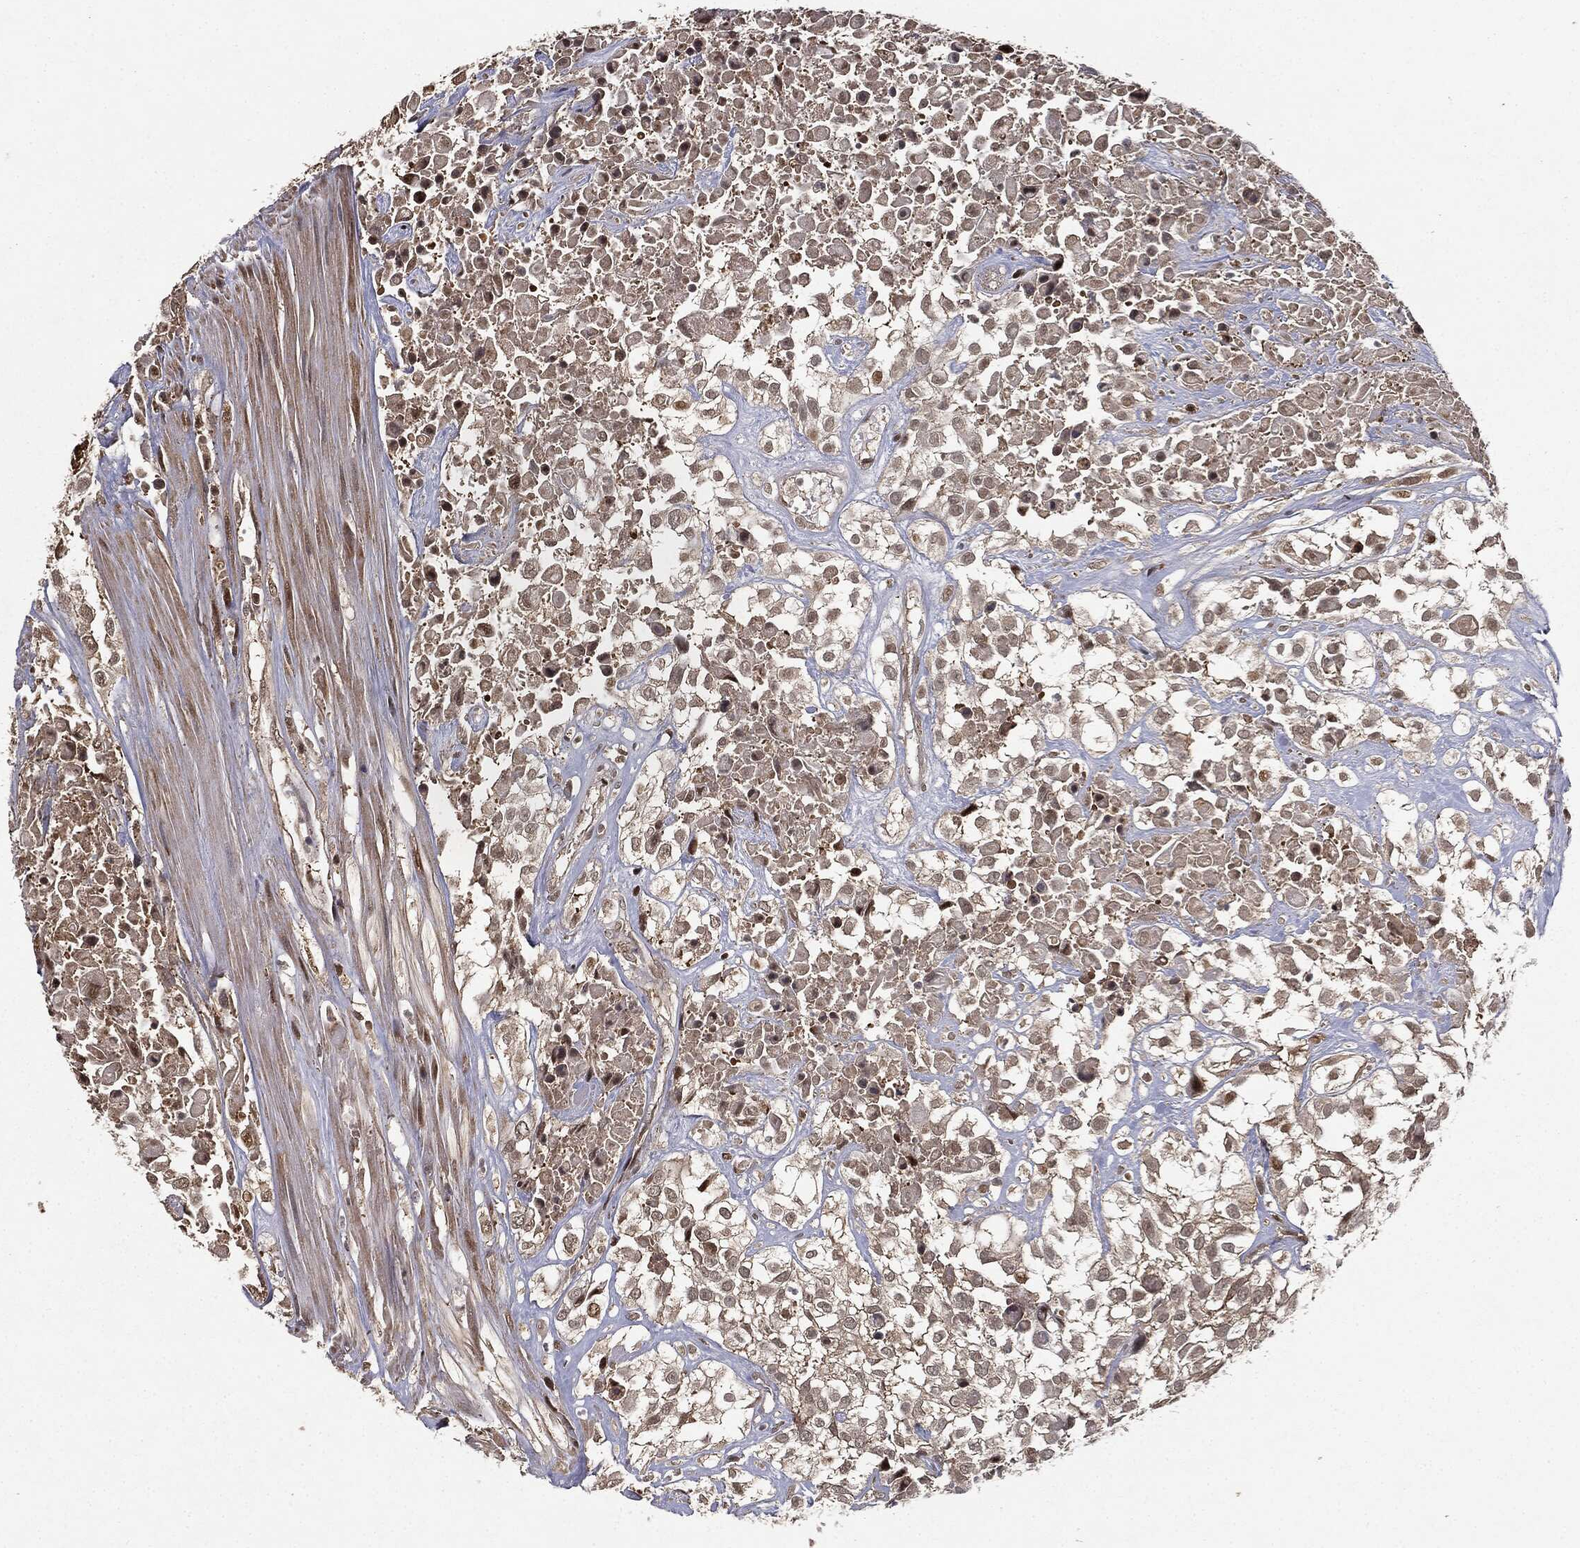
{"staining": {"intensity": "moderate", "quantity": "<25%", "location": "cytoplasmic/membranous,nuclear"}, "tissue": "urothelial cancer", "cell_type": "Tumor cells", "image_type": "cancer", "snomed": [{"axis": "morphology", "description": "Urothelial carcinoma, High grade"}, {"axis": "topography", "description": "Urinary bladder"}], "caption": "Immunohistochemistry of urothelial carcinoma (high-grade) demonstrates low levels of moderate cytoplasmic/membranous and nuclear expression in about <25% of tumor cells. The staining is performed using DAB brown chromogen to label protein expression. The nuclei are counter-stained blue using hematoxylin.", "gene": "ZNHIT6", "patient": {"sex": "male", "age": 56}}